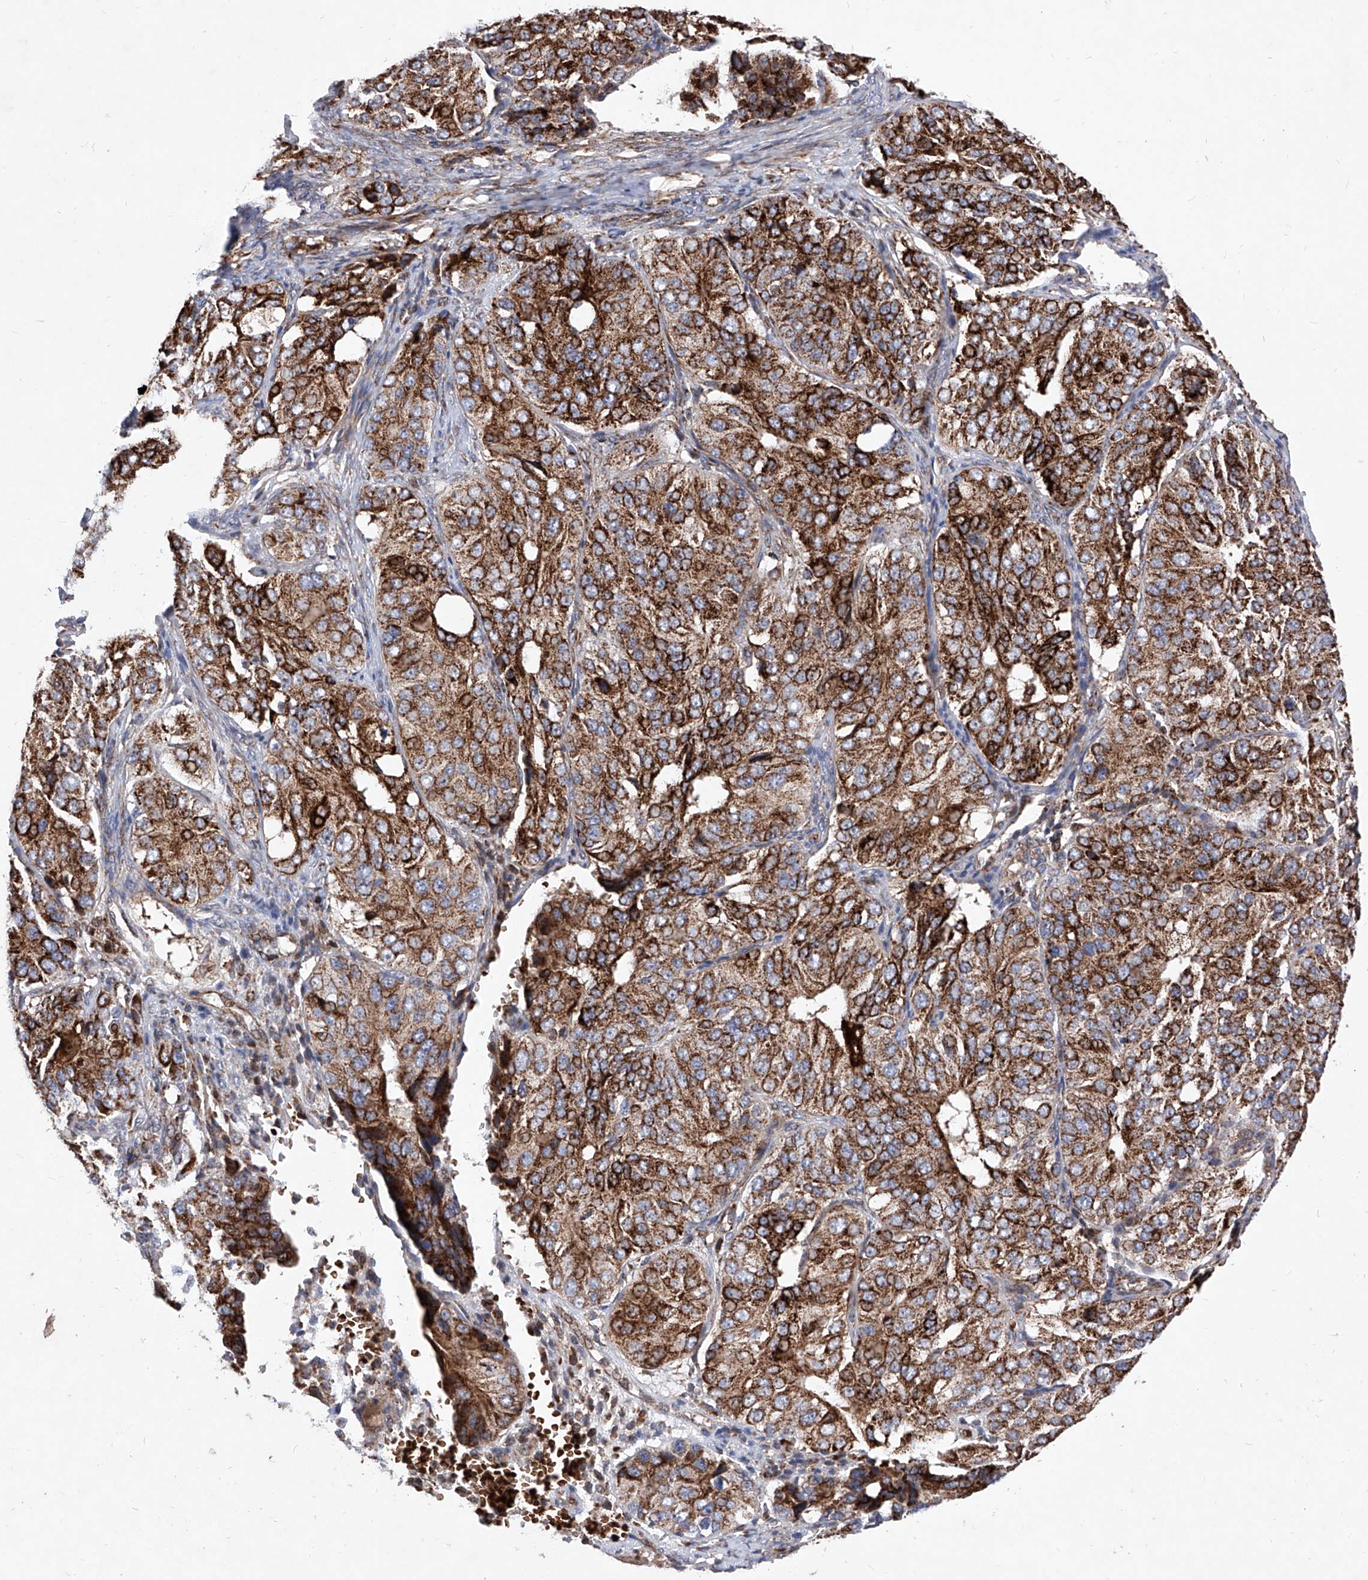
{"staining": {"intensity": "strong", "quantity": ">75%", "location": "cytoplasmic/membranous"}, "tissue": "ovarian cancer", "cell_type": "Tumor cells", "image_type": "cancer", "snomed": [{"axis": "morphology", "description": "Carcinoma, endometroid"}, {"axis": "topography", "description": "Ovary"}], "caption": "Protein expression analysis of ovarian cancer (endometroid carcinoma) exhibits strong cytoplasmic/membranous expression in about >75% of tumor cells. Nuclei are stained in blue.", "gene": "SEMA6A", "patient": {"sex": "female", "age": 51}}